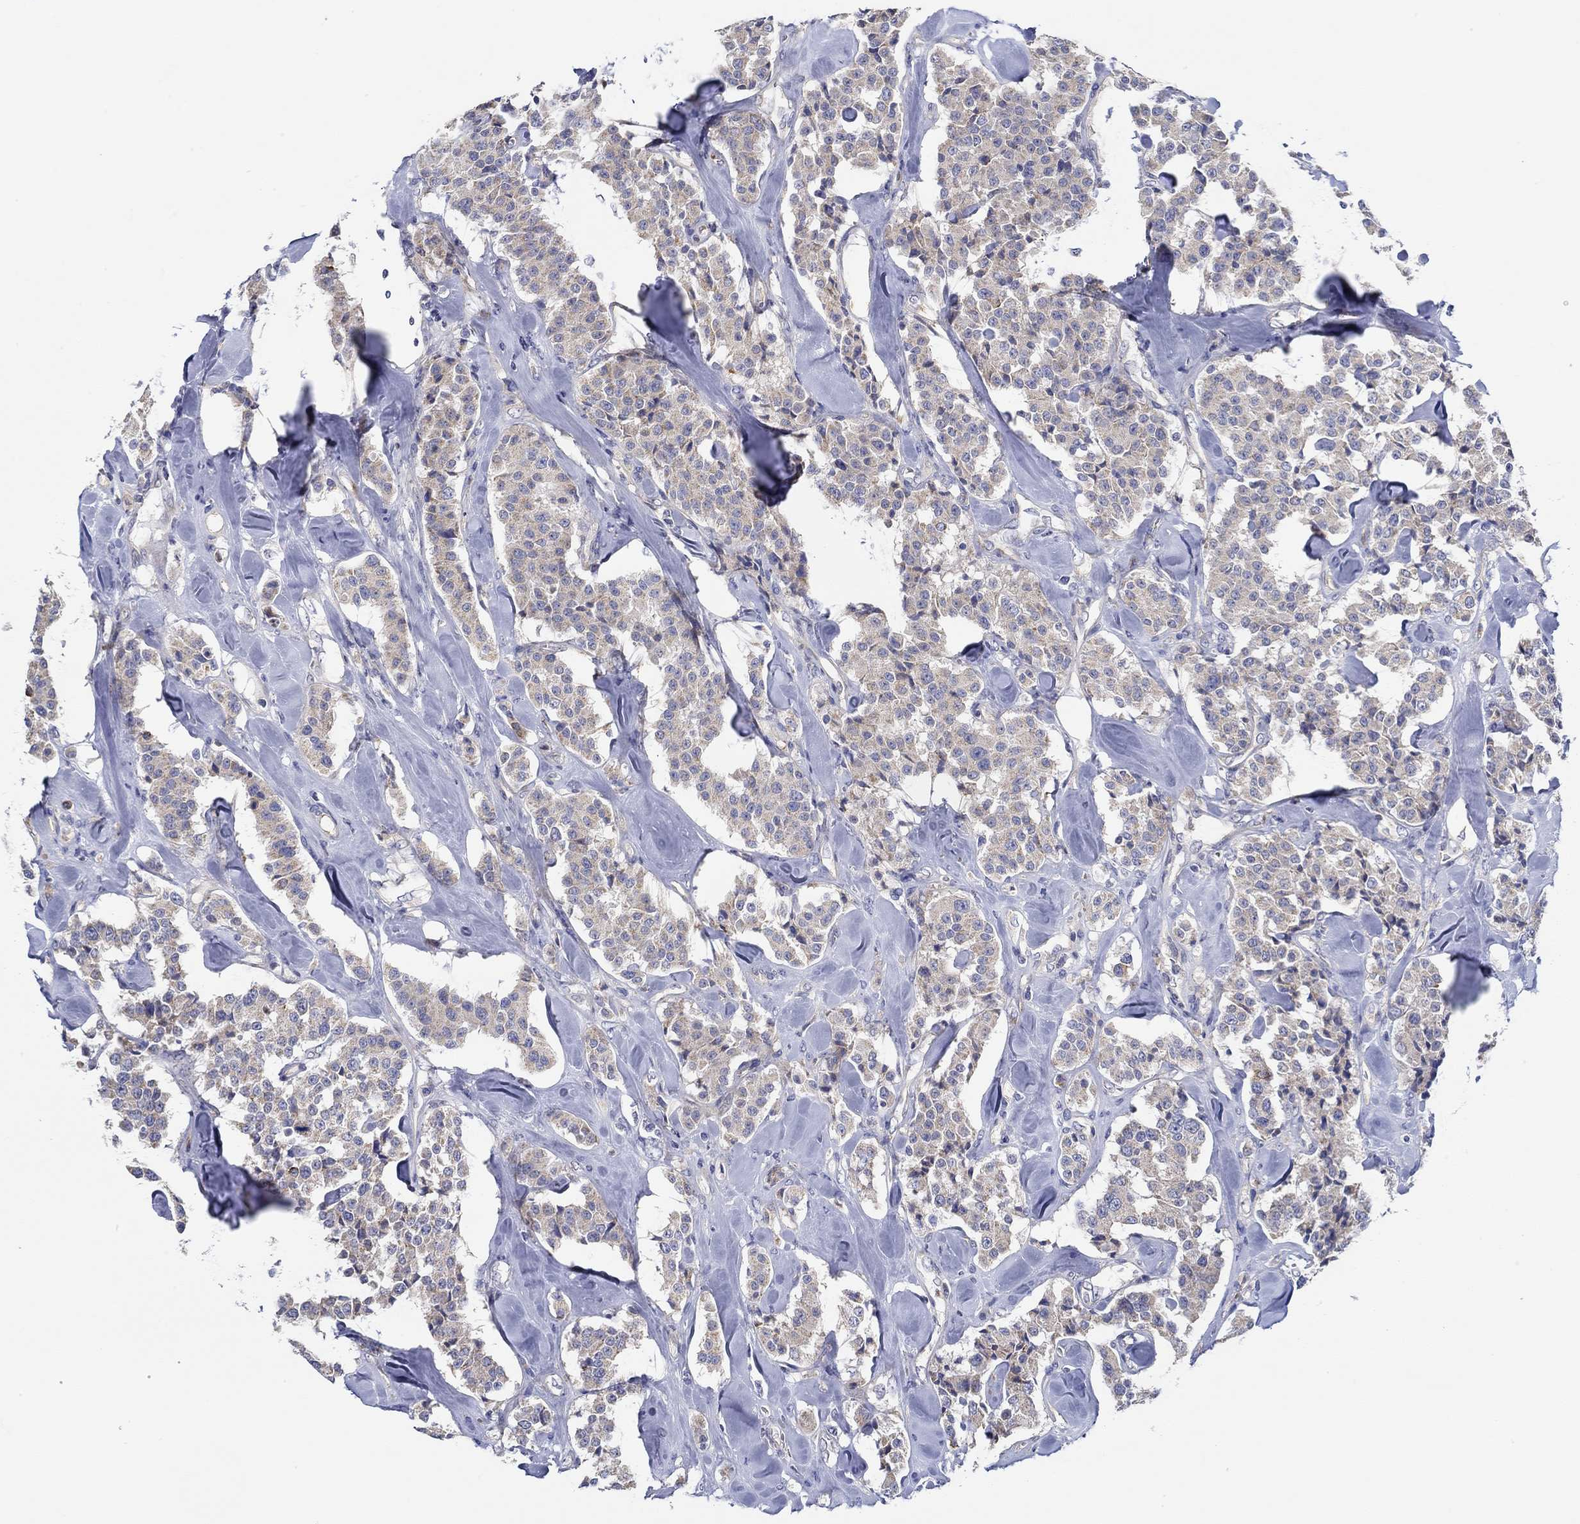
{"staining": {"intensity": "weak", "quantity": "25%-75%", "location": "cytoplasmic/membranous"}, "tissue": "carcinoid", "cell_type": "Tumor cells", "image_type": "cancer", "snomed": [{"axis": "morphology", "description": "Carcinoid, malignant, NOS"}, {"axis": "topography", "description": "Pancreas"}], "caption": "Immunohistochemical staining of human carcinoid (malignant) demonstrates low levels of weak cytoplasmic/membranous positivity in approximately 25%-75% of tumor cells. Immunohistochemistry (ihc) stains the protein in brown and the nuclei are stained blue.", "gene": "CFAP61", "patient": {"sex": "male", "age": 41}}